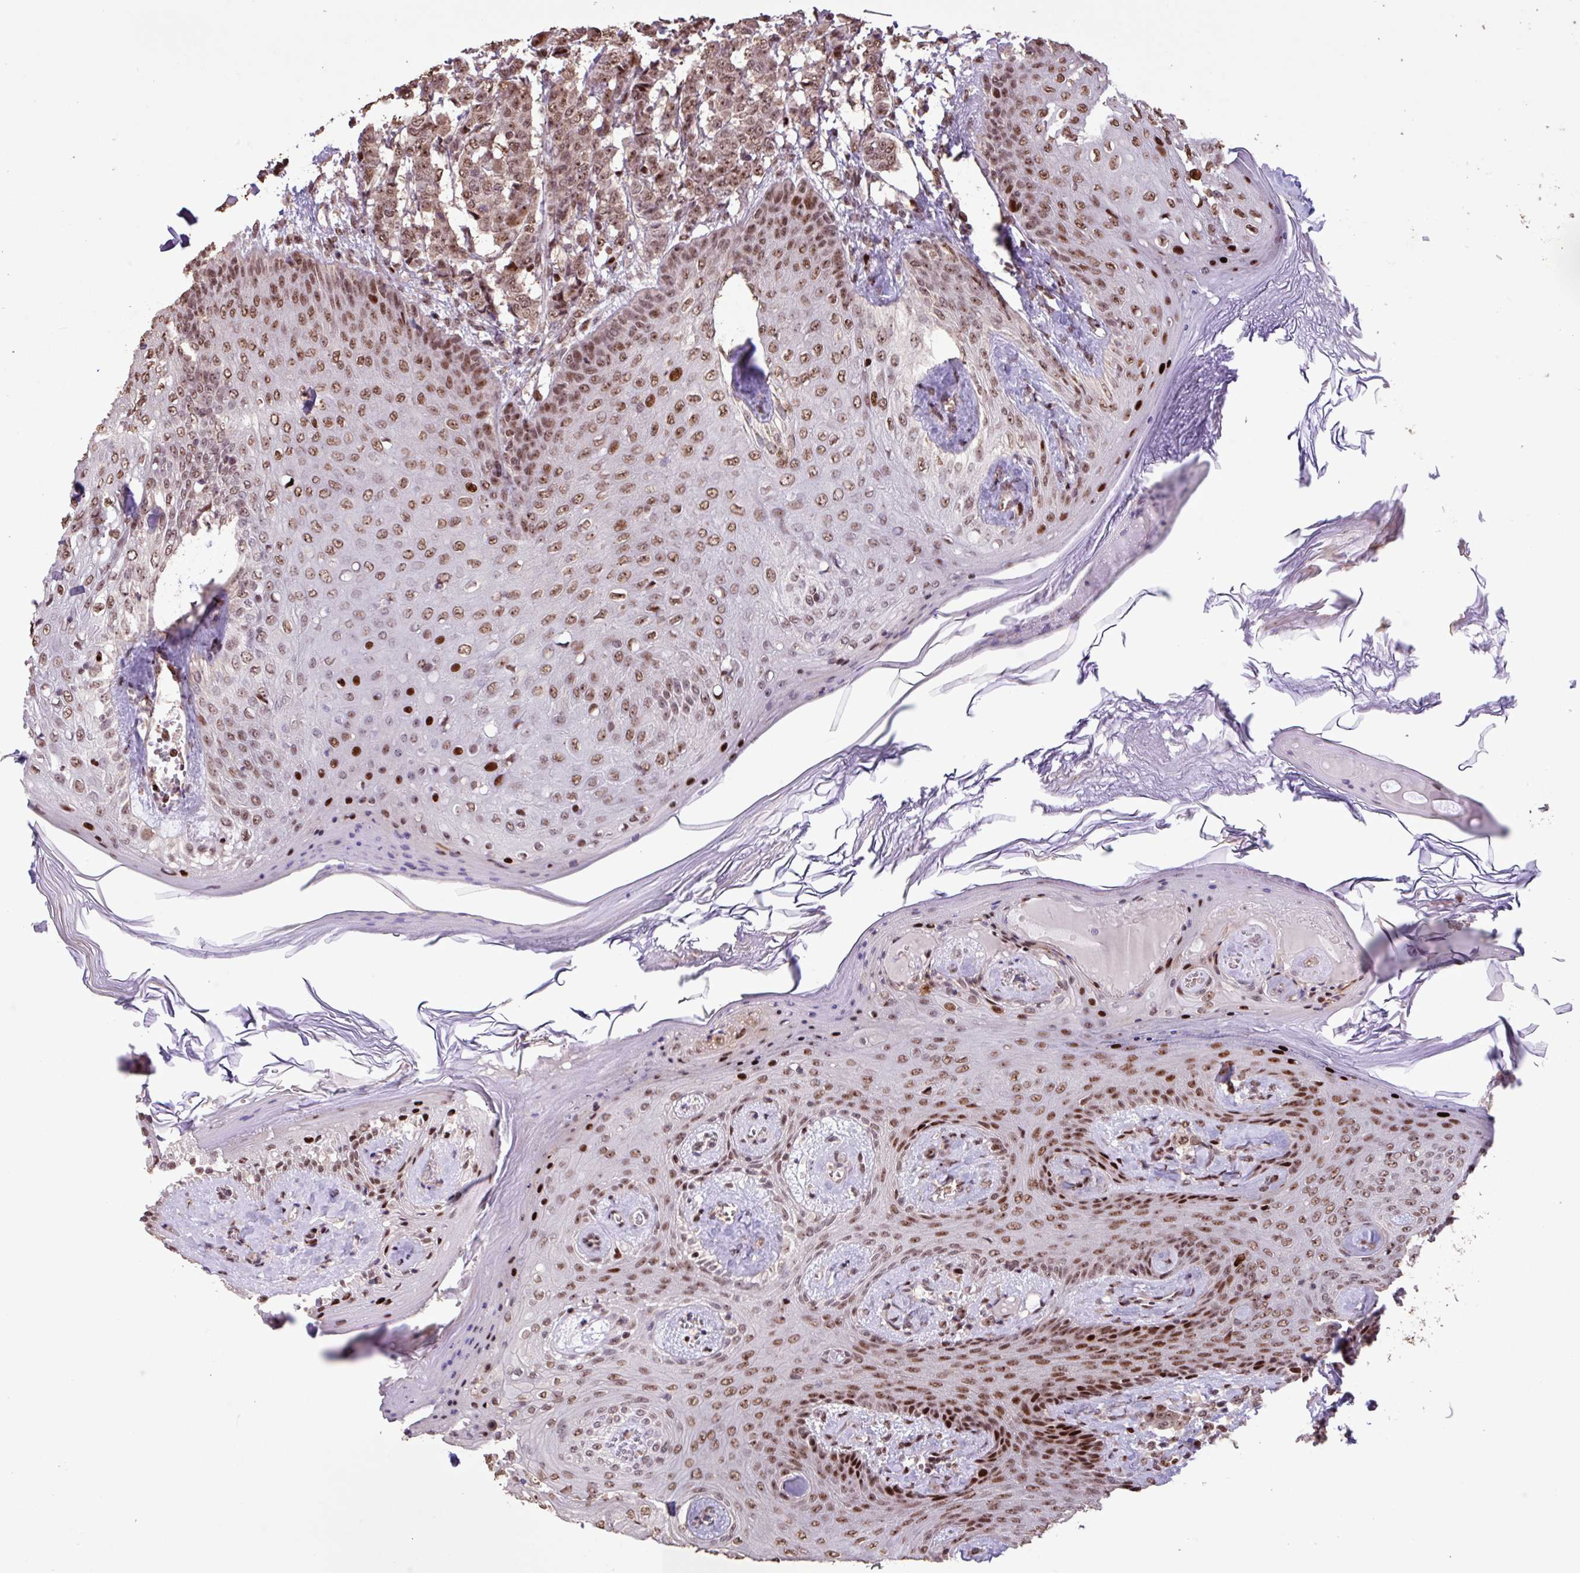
{"staining": {"intensity": "moderate", "quantity": ">75%", "location": "nuclear"}, "tissue": "breast cancer", "cell_type": "Tumor cells", "image_type": "cancer", "snomed": [{"axis": "morphology", "description": "Duct carcinoma"}, {"axis": "topography", "description": "Breast"}], "caption": "Moderate nuclear protein expression is present in about >75% of tumor cells in breast infiltrating ductal carcinoma.", "gene": "ZNF709", "patient": {"sex": "female", "age": 40}}